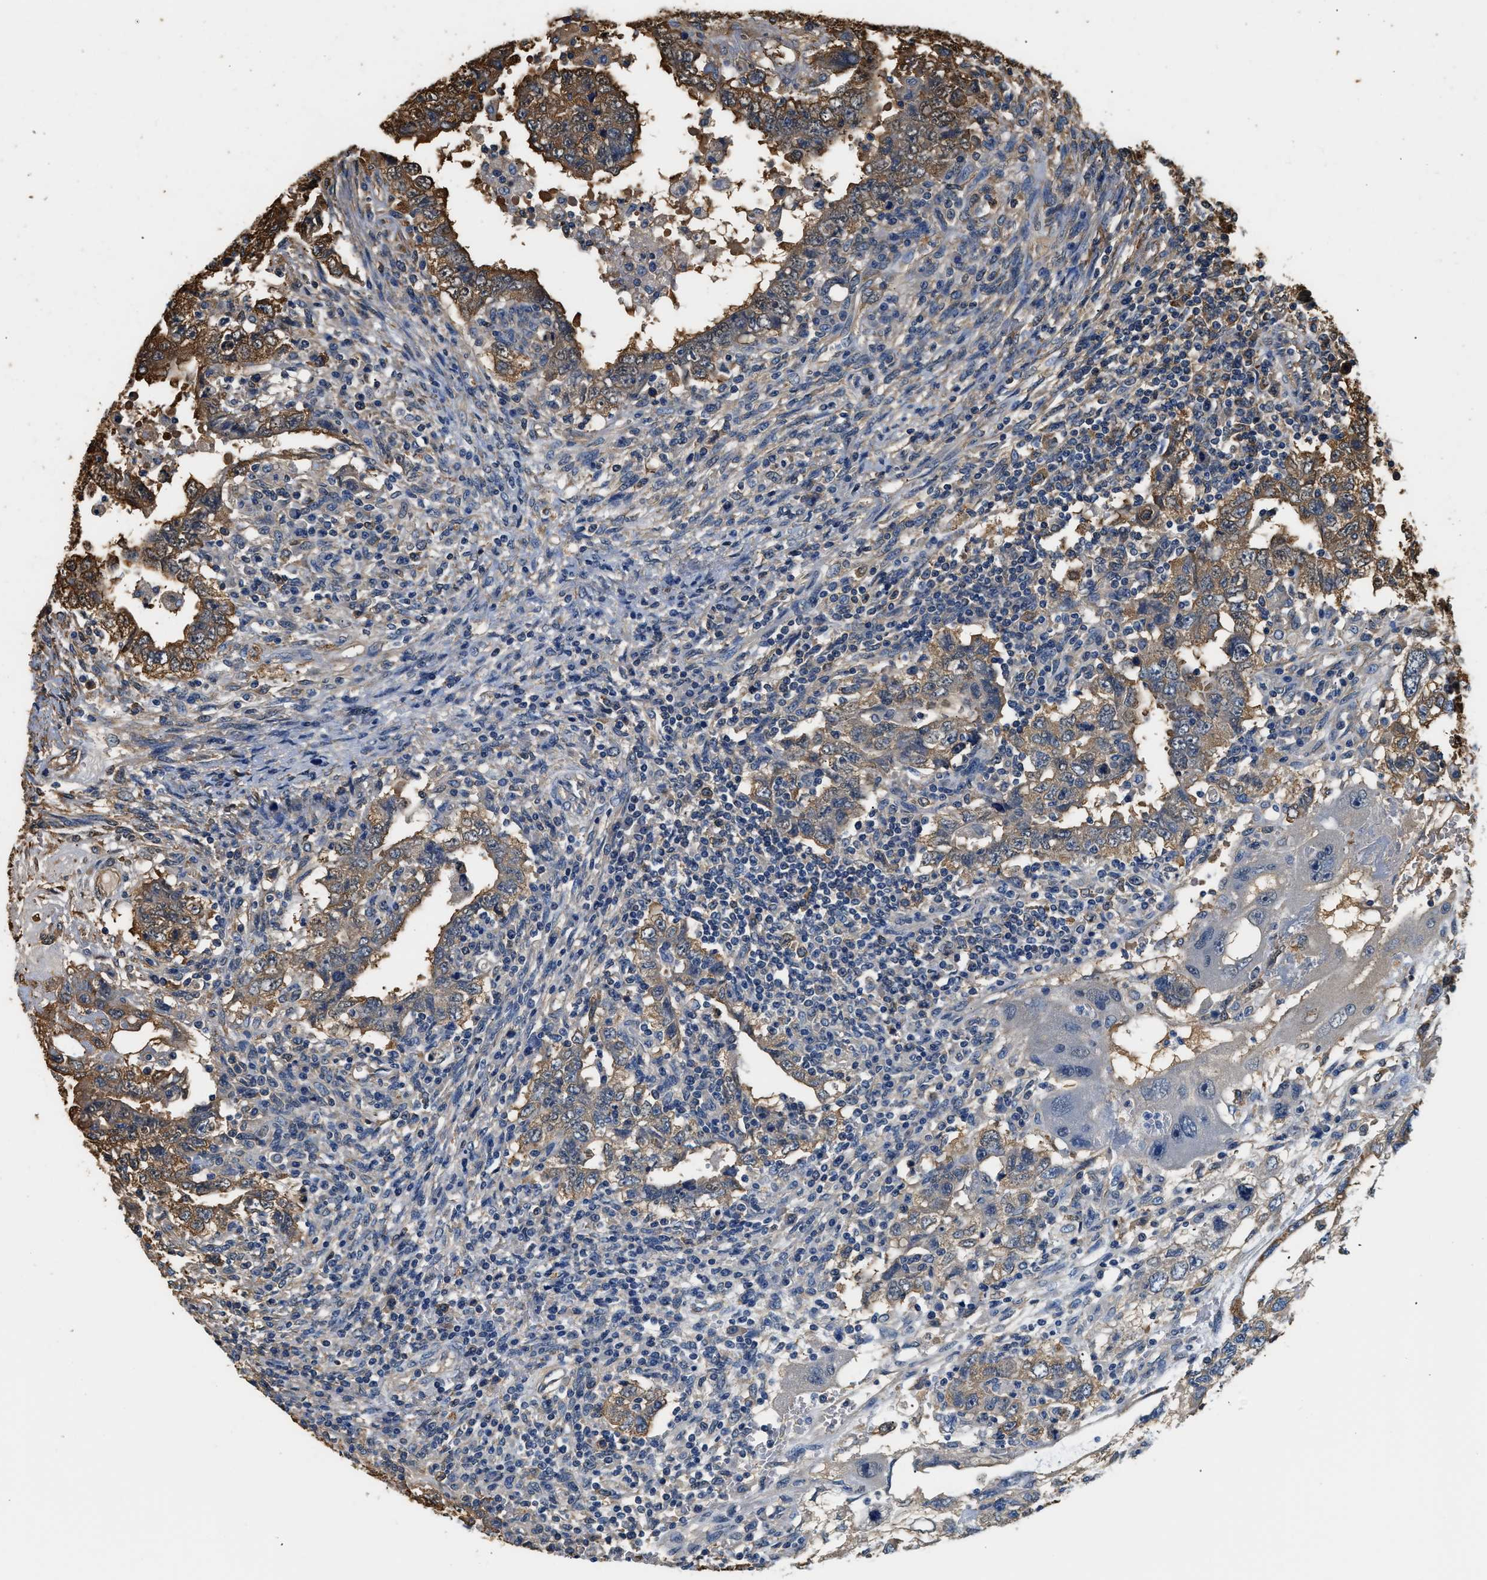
{"staining": {"intensity": "moderate", "quantity": ">75%", "location": "cytoplasmic/membranous"}, "tissue": "testis cancer", "cell_type": "Tumor cells", "image_type": "cancer", "snomed": [{"axis": "morphology", "description": "Carcinoma, Embryonal, NOS"}, {"axis": "topography", "description": "Testis"}], "caption": "Embryonal carcinoma (testis) was stained to show a protein in brown. There is medium levels of moderate cytoplasmic/membranous positivity in about >75% of tumor cells.", "gene": "PPP2R1B", "patient": {"sex": "male", "age": 26}}